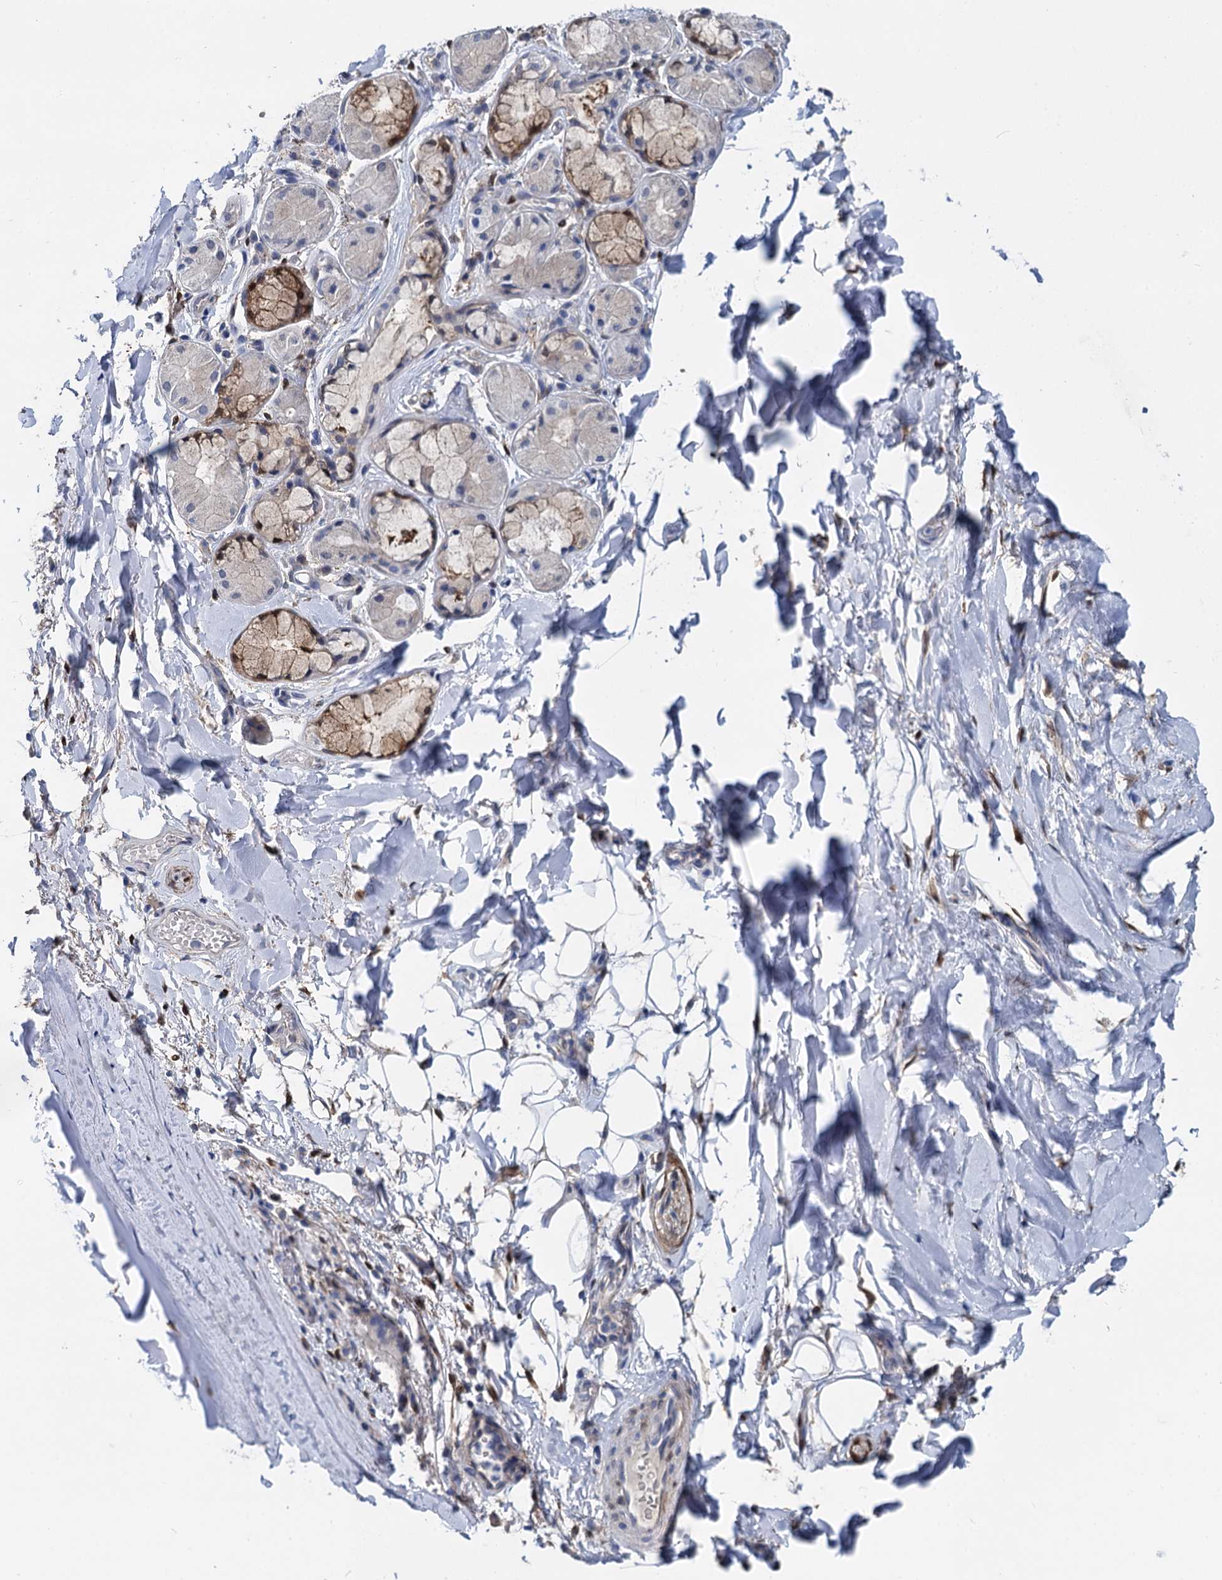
{"staining": {"intensity": "negative", "quantity": "none", "location": "none"}, "tissue": "adipose tissue", "cell_type": "Adipocytes", "image_type": "normal", "snomed": [{"axis": "morphology", "description": "Normal tissue, NOS"}, {"axis": "topography", "description": "Lymph node"}, {"axis": "topography", "description": "Cartilage tissue"}, {"axis": "topography", "description": "Bronchus"}], "caption": "Immunohistochemical staining of benign human adipose tissue exhibits no significant expression in adipocytes.", "gene": "GSTM3", "patient": {"sex": "male", "age": 63}}